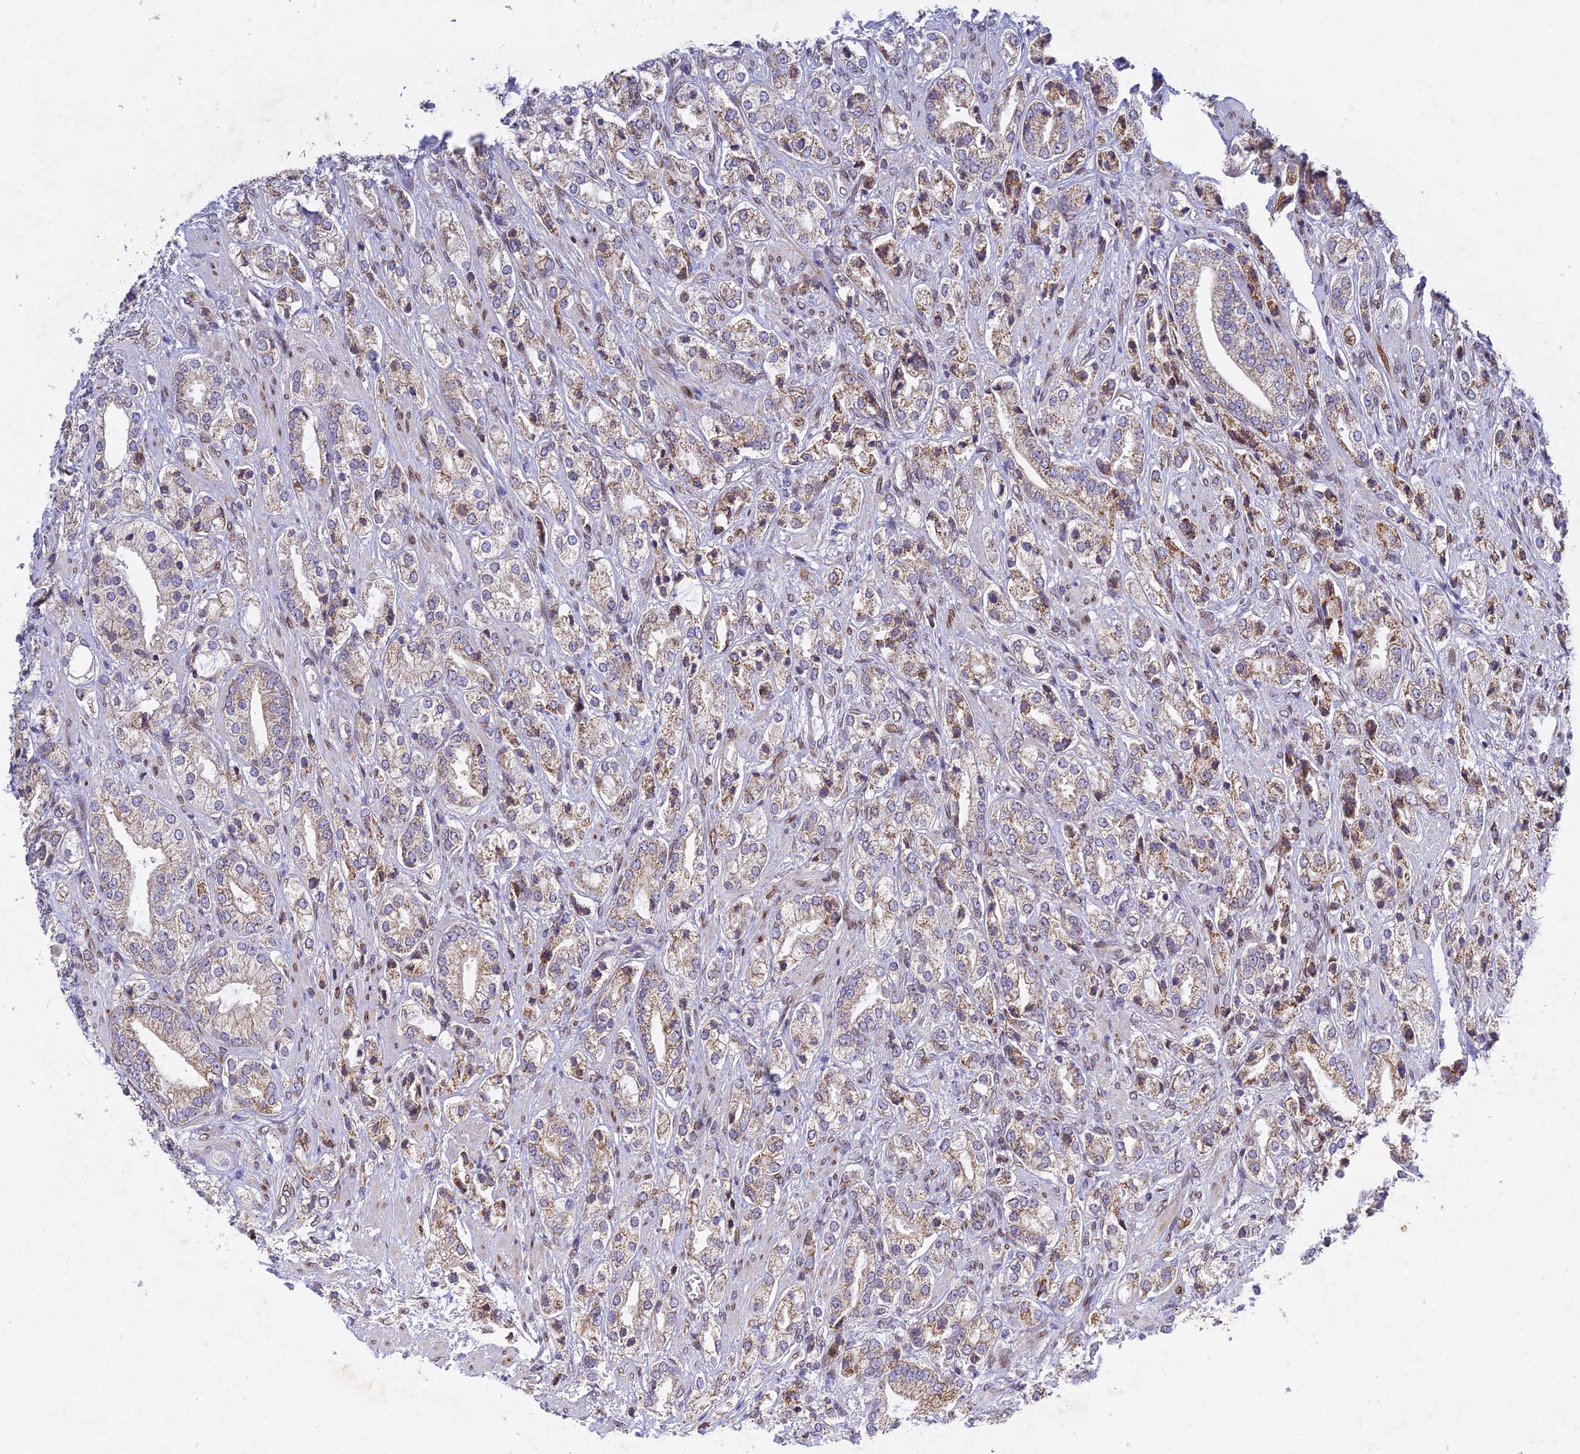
{"staining": {"intensity": "moderate", "quantity": ">75%", "location": "cytoplasmic/membranous"}, "tissue": "prostate cancer", "cell_type": "Tumor cells", "image_type": "cancer", "snomed": [{"axis": "morphology", "description": "Adenocarcinoma, High grade"}, {"axis": "topography", "description": "Prostate"}], "caption": "This histopathology image exhibits immunohistochemistry staining of human high-grade adenocarcinoma (prostate), with medium moderate cytoplasmic/membranous expression in about >75% of tumor cells.", "gene": "MGAT2", "patient": {"sex": "male", "age": 50}}